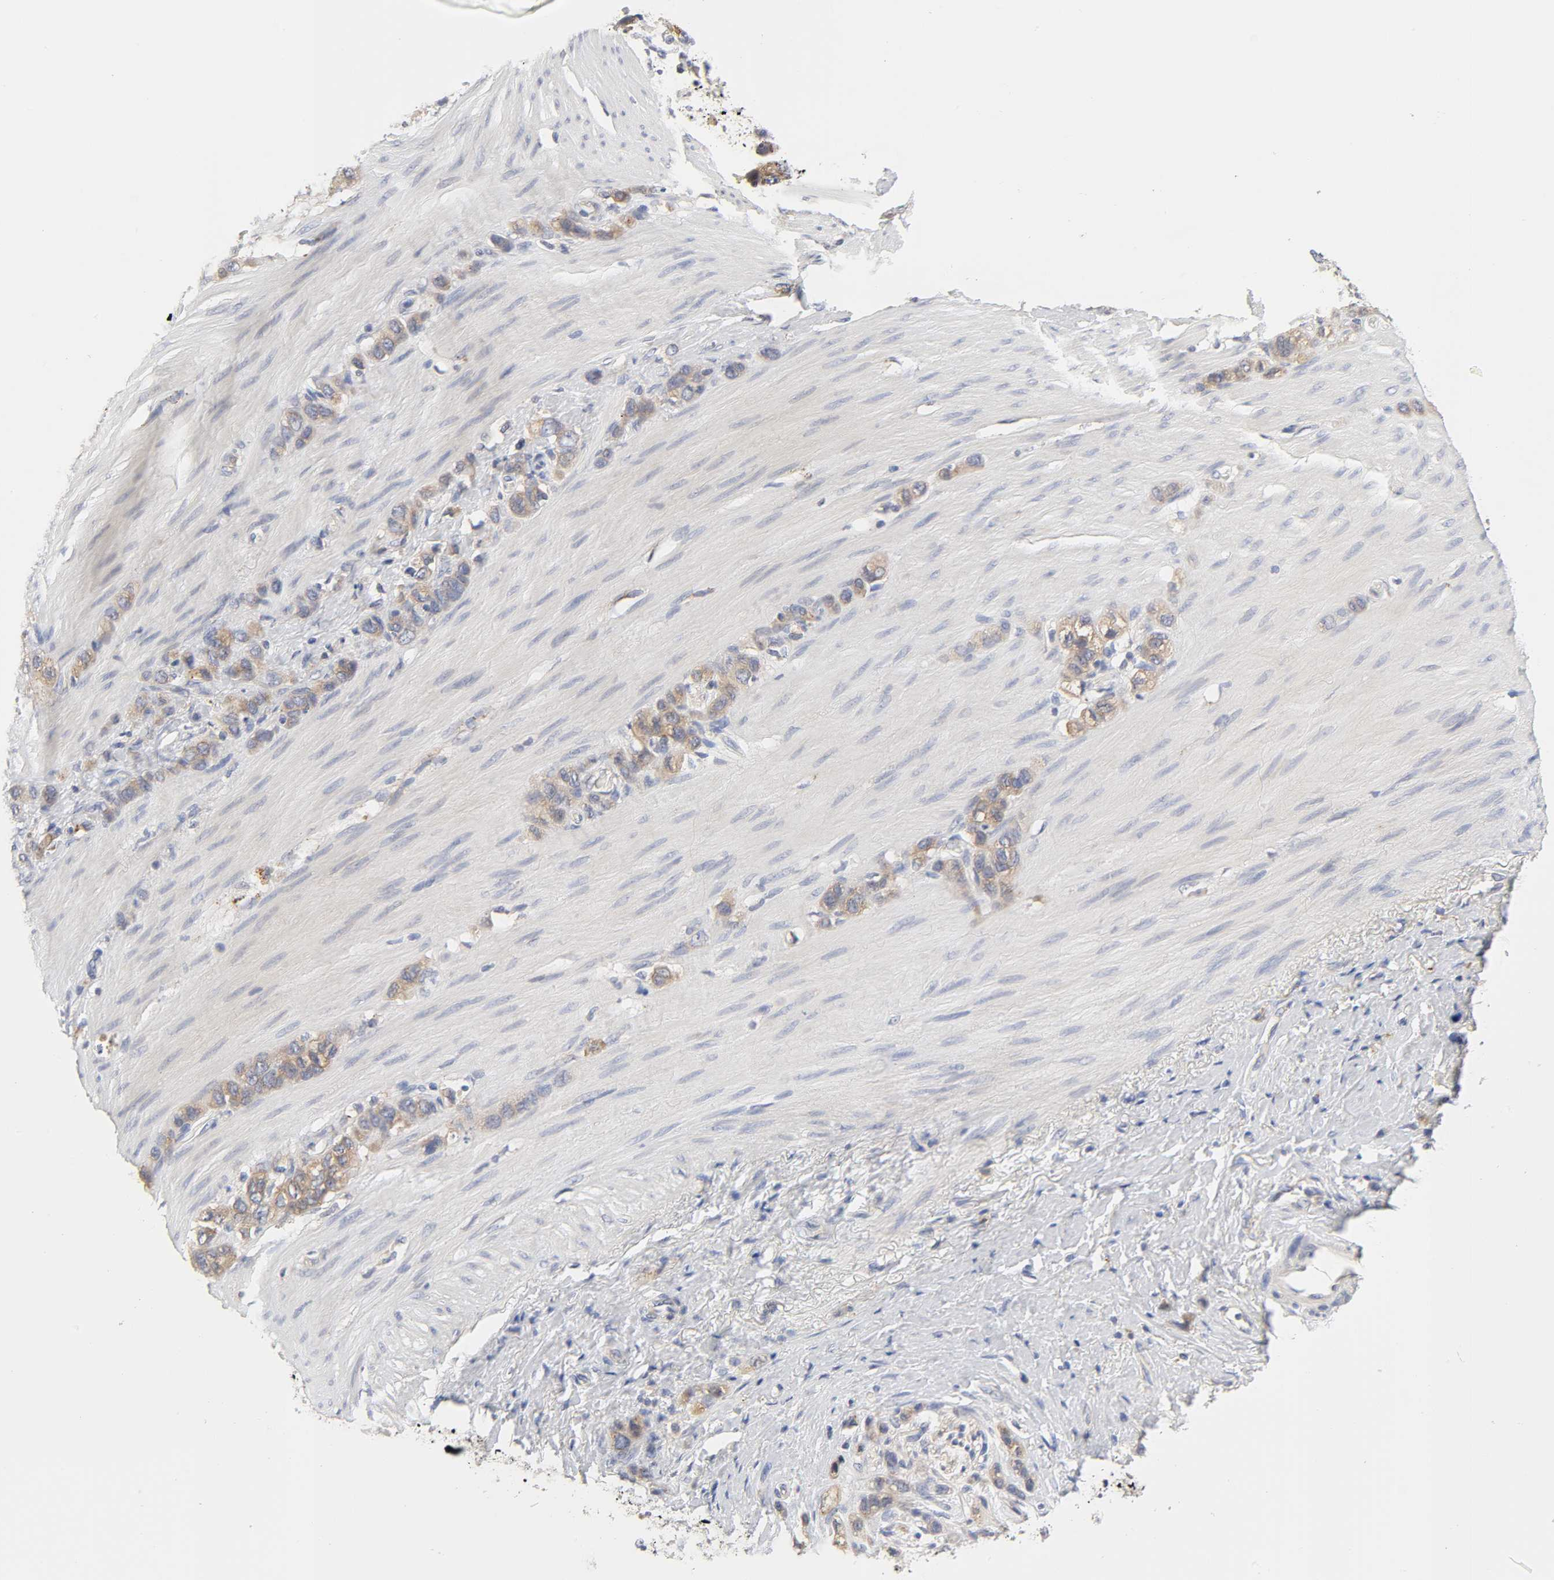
{"staining": {"intensity": "weak", "quantity": ">75%", "location": "cytoplasmic/membranous"}, "tissue": "stomach cancer", "cell_type": "Tumor cells", "image_type": "cancer", "snomed": [{"axis": "morphology", "description": "Normal tissue, NOS"}, {"axis": "morphology", "description": "Adenocarcinoma, NOS"}, {"axis": "morphology", "description": "Adenocarcinoma, High grade"}, {"axis": "topography", "description": "Stomach, upper"}, {"axis": "topography", "description": "Stomach"}], "caption": "Immunohistochemical staining of high-grade adenocarcinoma (stomach) reveals low levels of weak cytoplasmic/membranous expression in about >75% of tumor cells.", "gene": "C17orf75", "patient": {"sex": "female", "age": 65}}